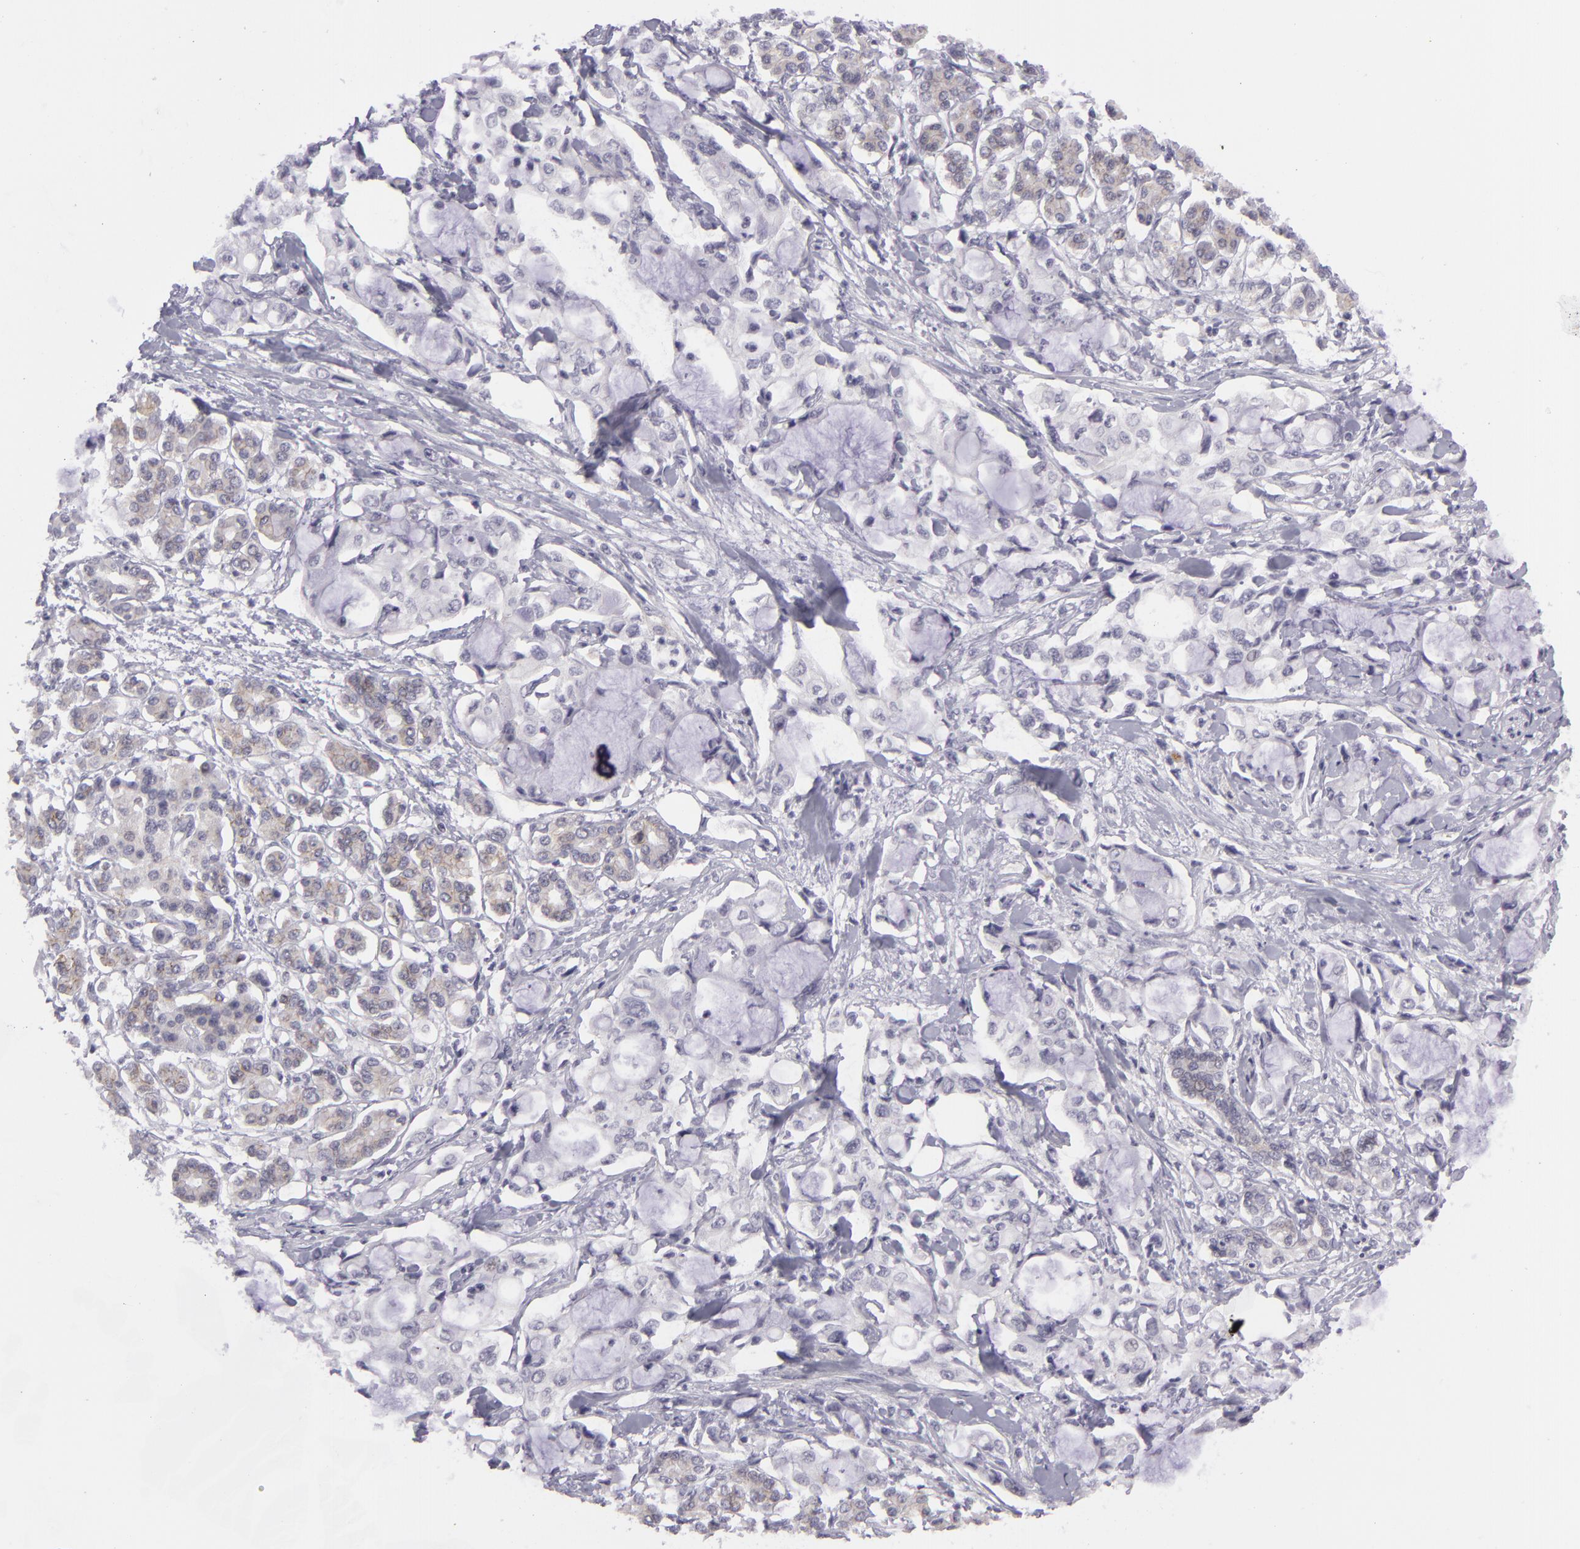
{"staining": {"intensity": "negative", "quantity": "none", "location": "none"}, "tissue": "pancreatic cancer", "cell_type": "Tumor cells", "image_type": "cancer", "snomed": [{"axis": "morphology", "description": "Adenocarcinoma, NOS"}, {"axis": "topography", "description": "Pancreas"}], "caption": "Tumor cells show no significant protein positivity in adenocarcinoma (pancreatic).", "gene": "CTNNB1", "patient": {"sex": "female", "age": 70}}